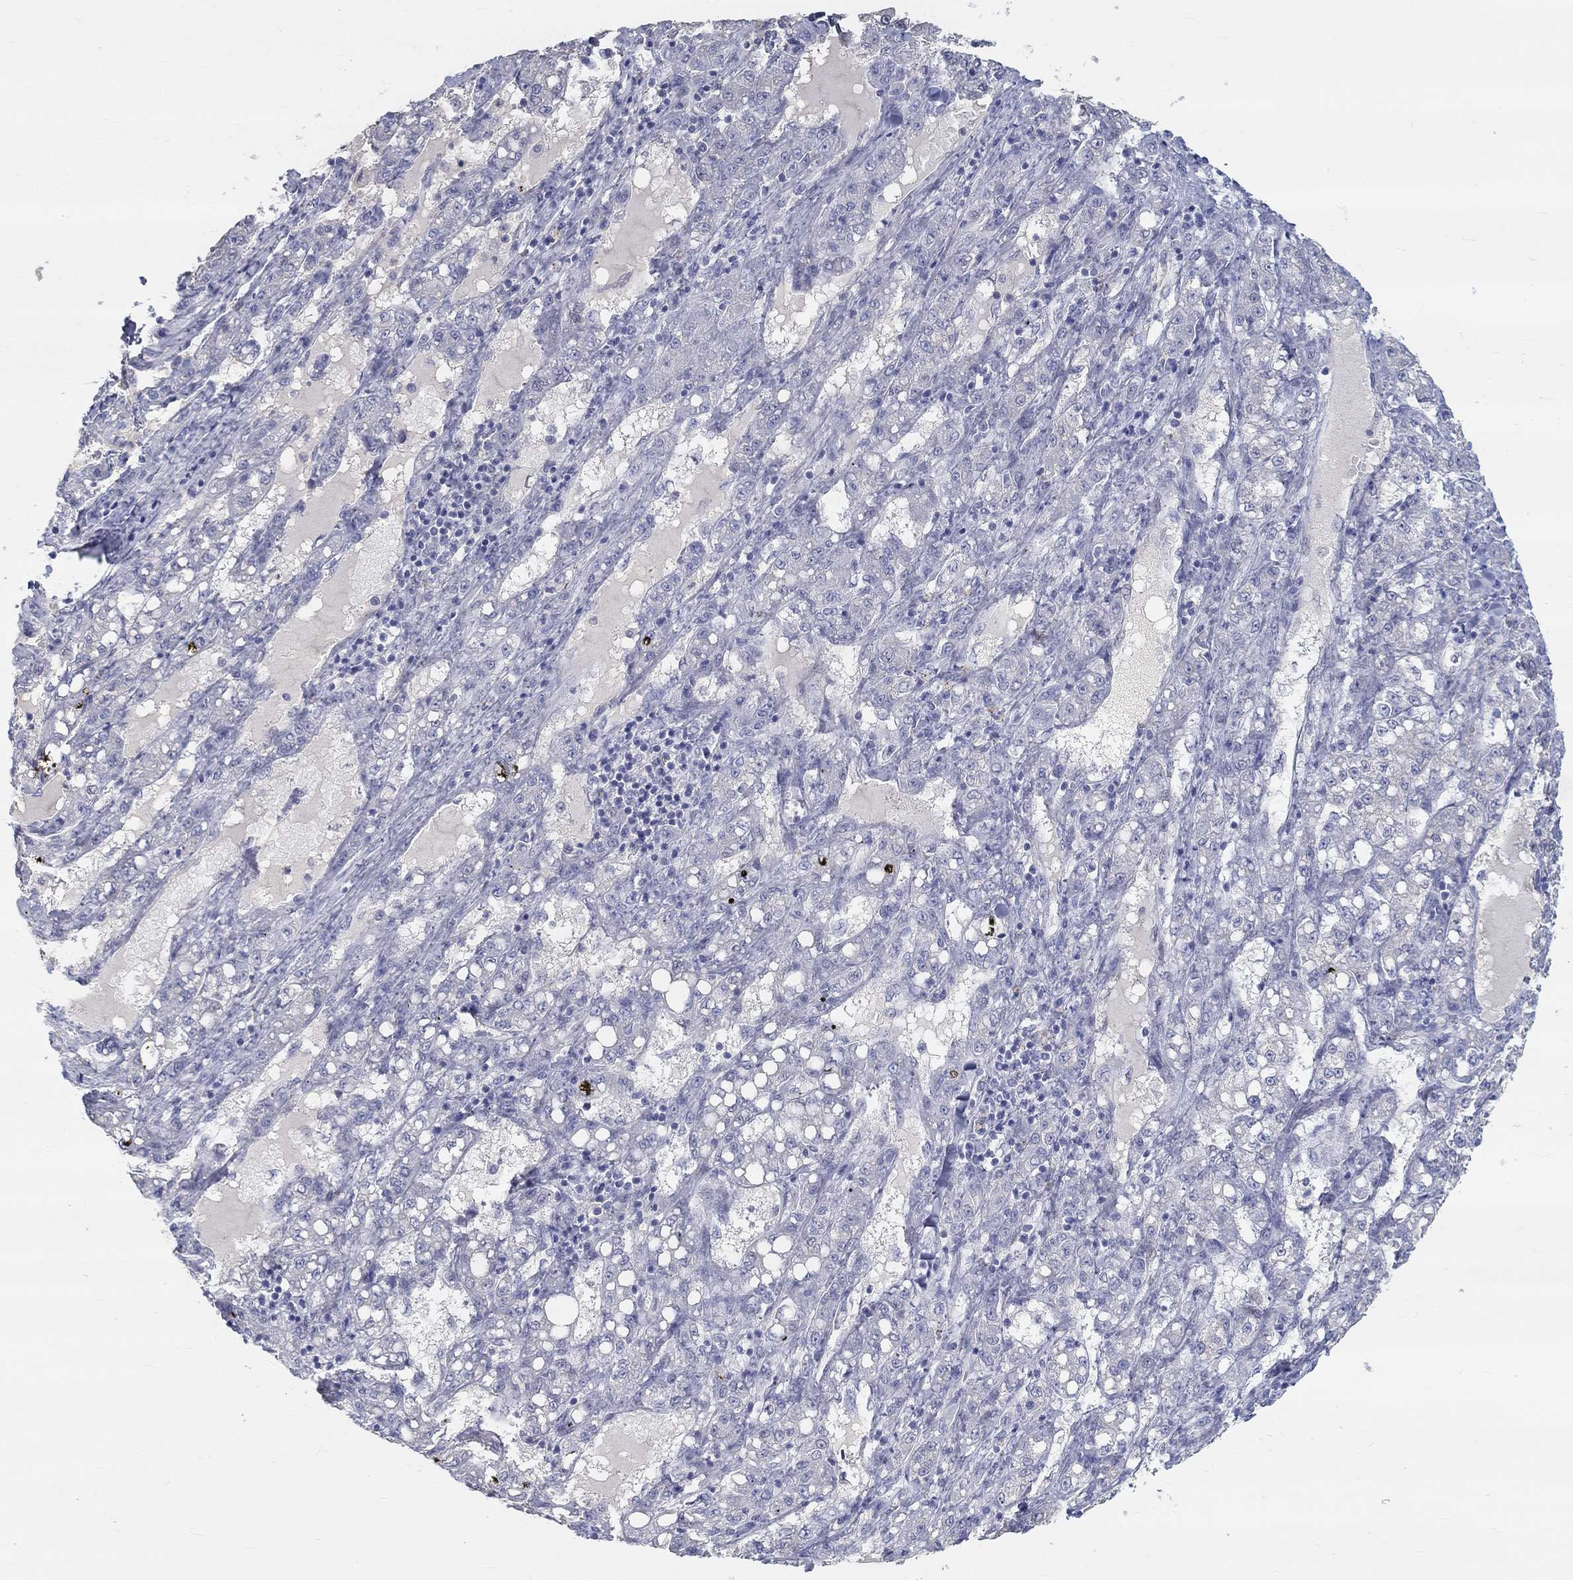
{"staining": {"intensity": "negative", "quantity": "none", "location": "none"}, "tissue": "liver cancer", "cell_type": "Tumor cells", "image_type": "cancer", "snomed": [{"axis": "morphology", "description": "Carcinoma, Hepatocellular, NOS"}, {"axis": "topography", "description": "Liver"}], "caption": "Liver cancer (hepatocellular carcinoma) was stained to show a protein in brown. There is no significant expression in tumor cells. (Stains: DAB (3,3'-diaminobenzidine) immunohistochemistry with hematoxylin counter stain, Microscopy: brightfield microscopy at high magnification).", "gene": "FGF2", "patient": {"sex": "female", "age": 65}}